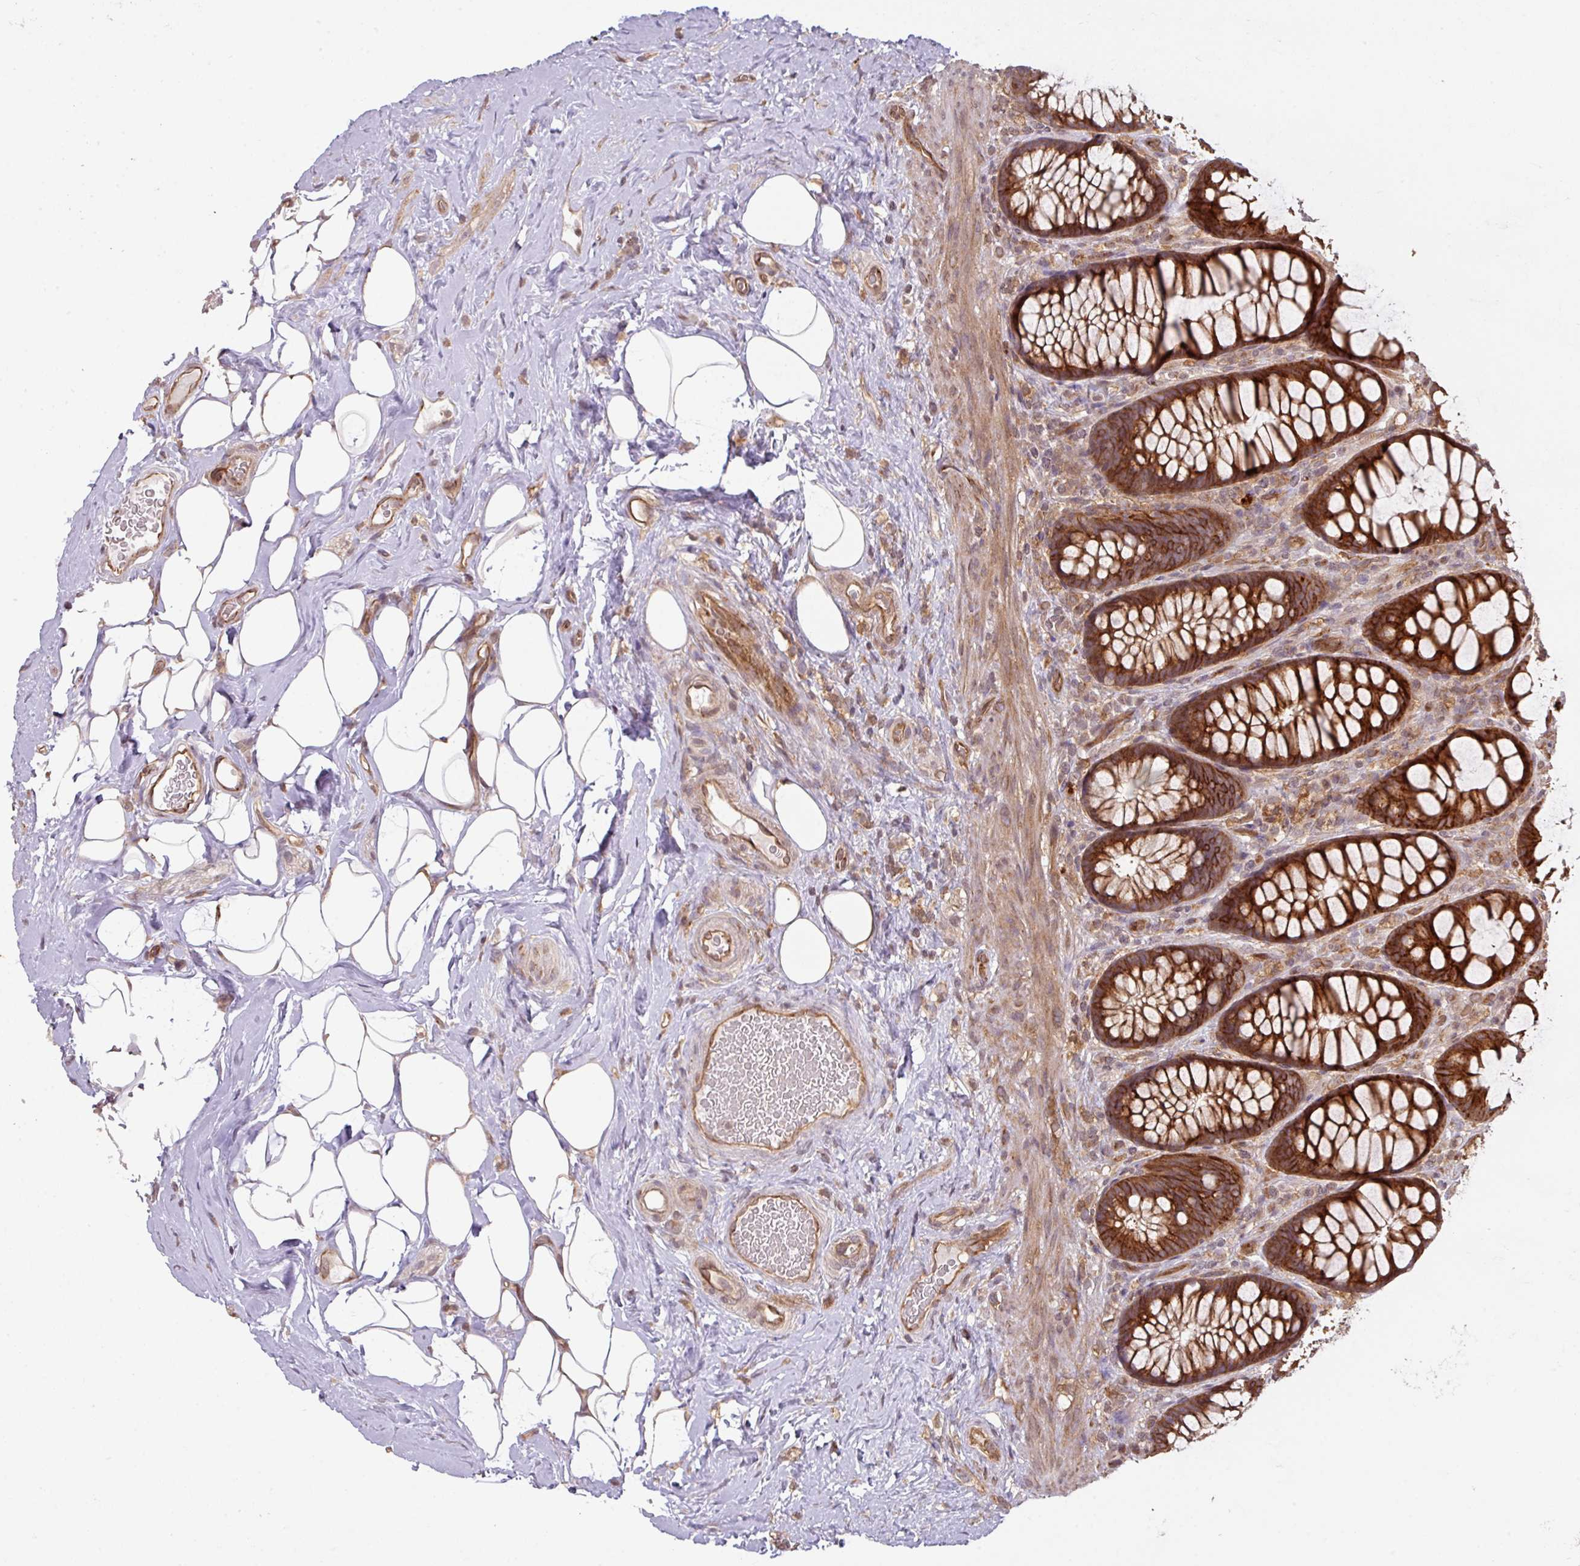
{"staining": {"intensity": "strong", "quantity": ">75%", "location": "cytoplasmic/membranous"}, "tissue": "rectum", "cell_type": "Glandular cells", "image_type": "normal", "snomed": [{"axis": "morphology", "description": "Normal tissue, NOS"}, {"axis": "topography", "description": "Rectum"}], "caption": "Protein staining displays strong cytoplasmic/membranous staining in approximately >75% of glandular cells in unremarkable rectum. The staining is performed using DAB brown chromogen to label protein expression. The nuclei are counter-stained blue using hematoxylin.", "gene": "CYFIP2", "patient": {"sex": "female", "age": 67}}